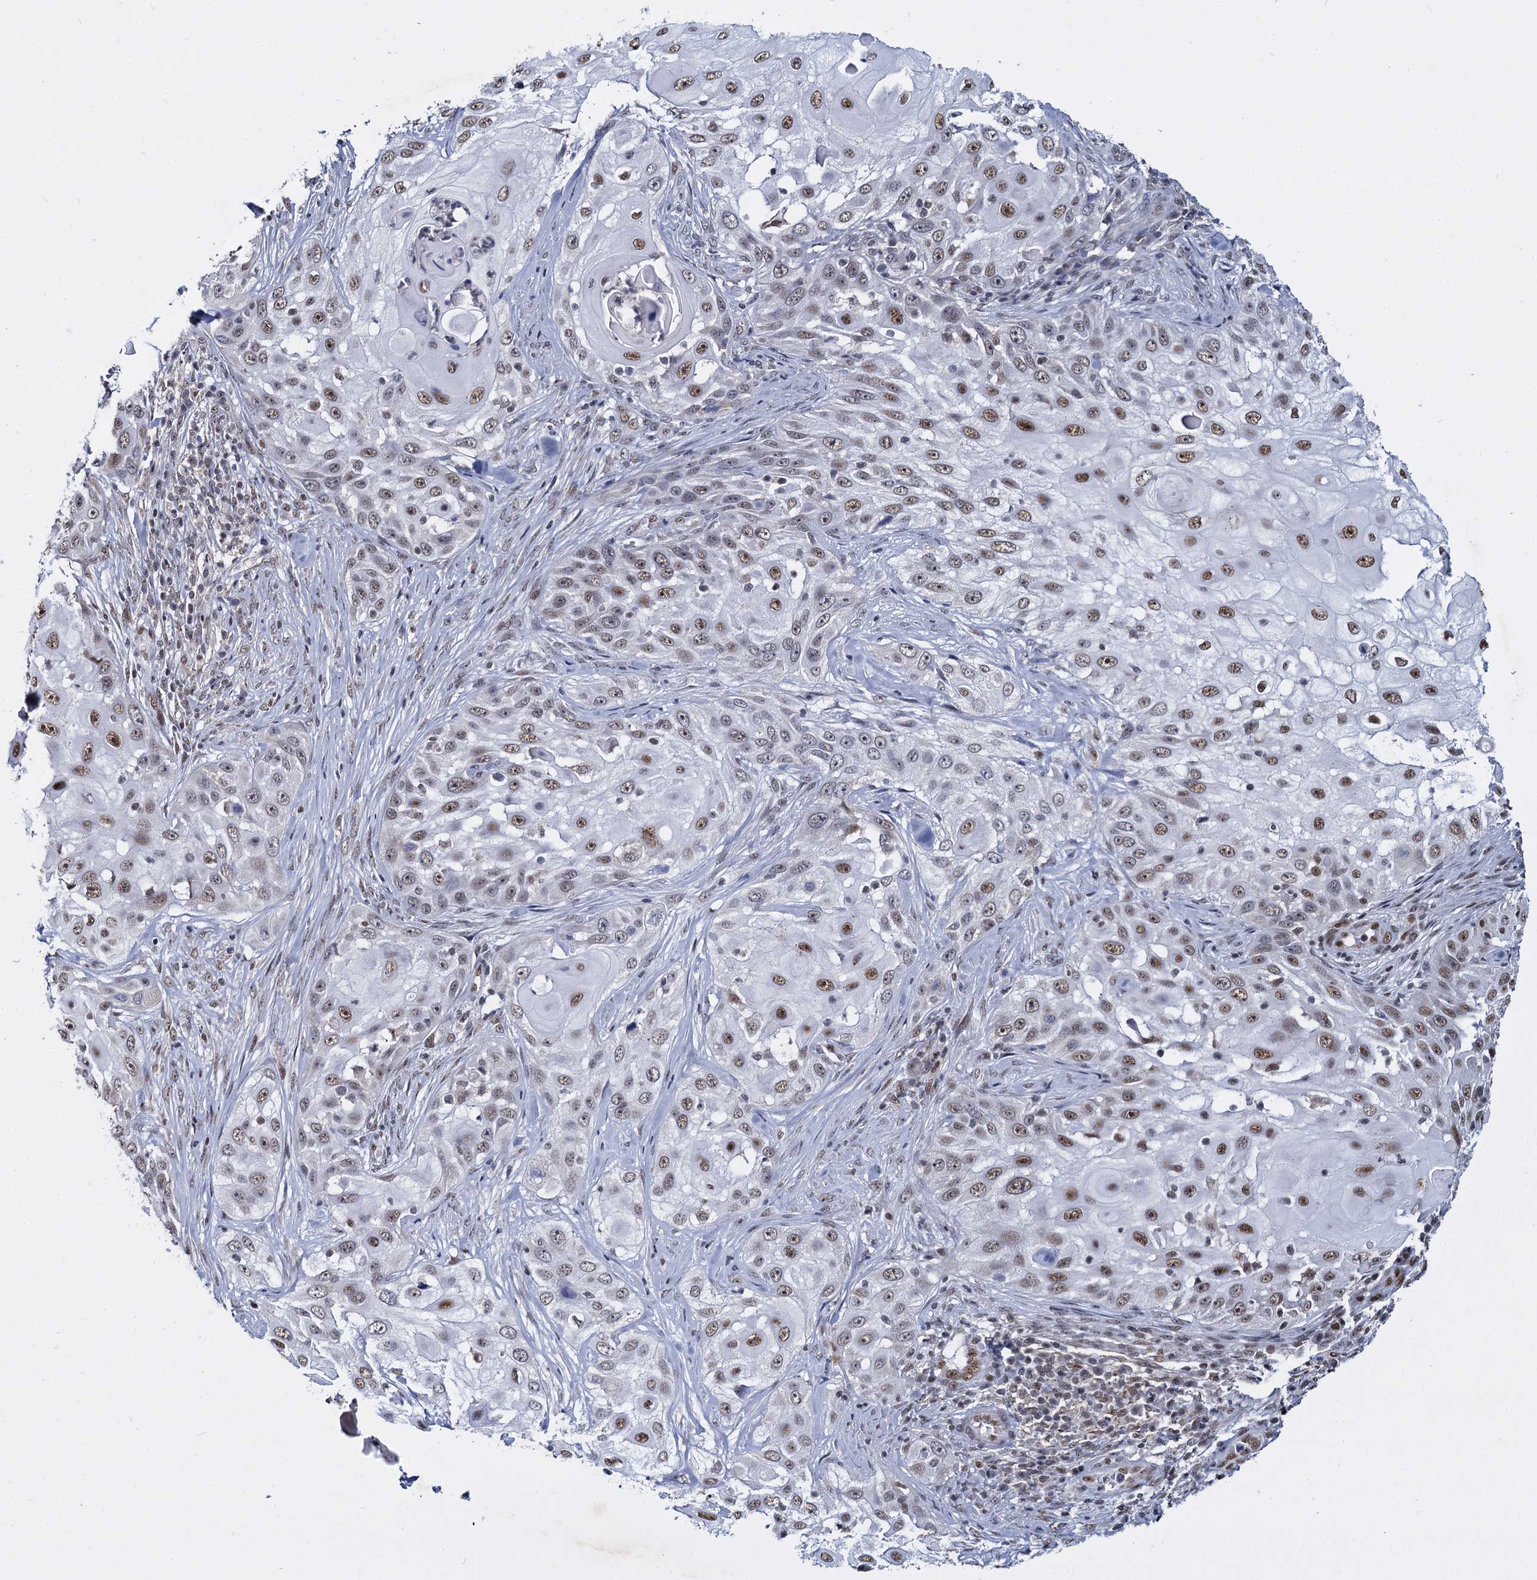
{"staining": {"intensity": "moderate", "quantity": "25%-75%", "location": "nuclear"}, "tissue": "skin cancer", "cell_type": "Tumor cells", "image_type": "cancer", "snomed": [{"axis": "morphology", "description": "Squamous cell carcinoma, NOS"}, {"axis": "topography", "description": "Skin"}], "caption": "Human skin cancer stained with a brown dye exhibits moderate nuclear positive expression in approximately 25%-75% of tumor cells.", "gene": "RPUSD4", "patient": {"sex": "female", "age": 44}}